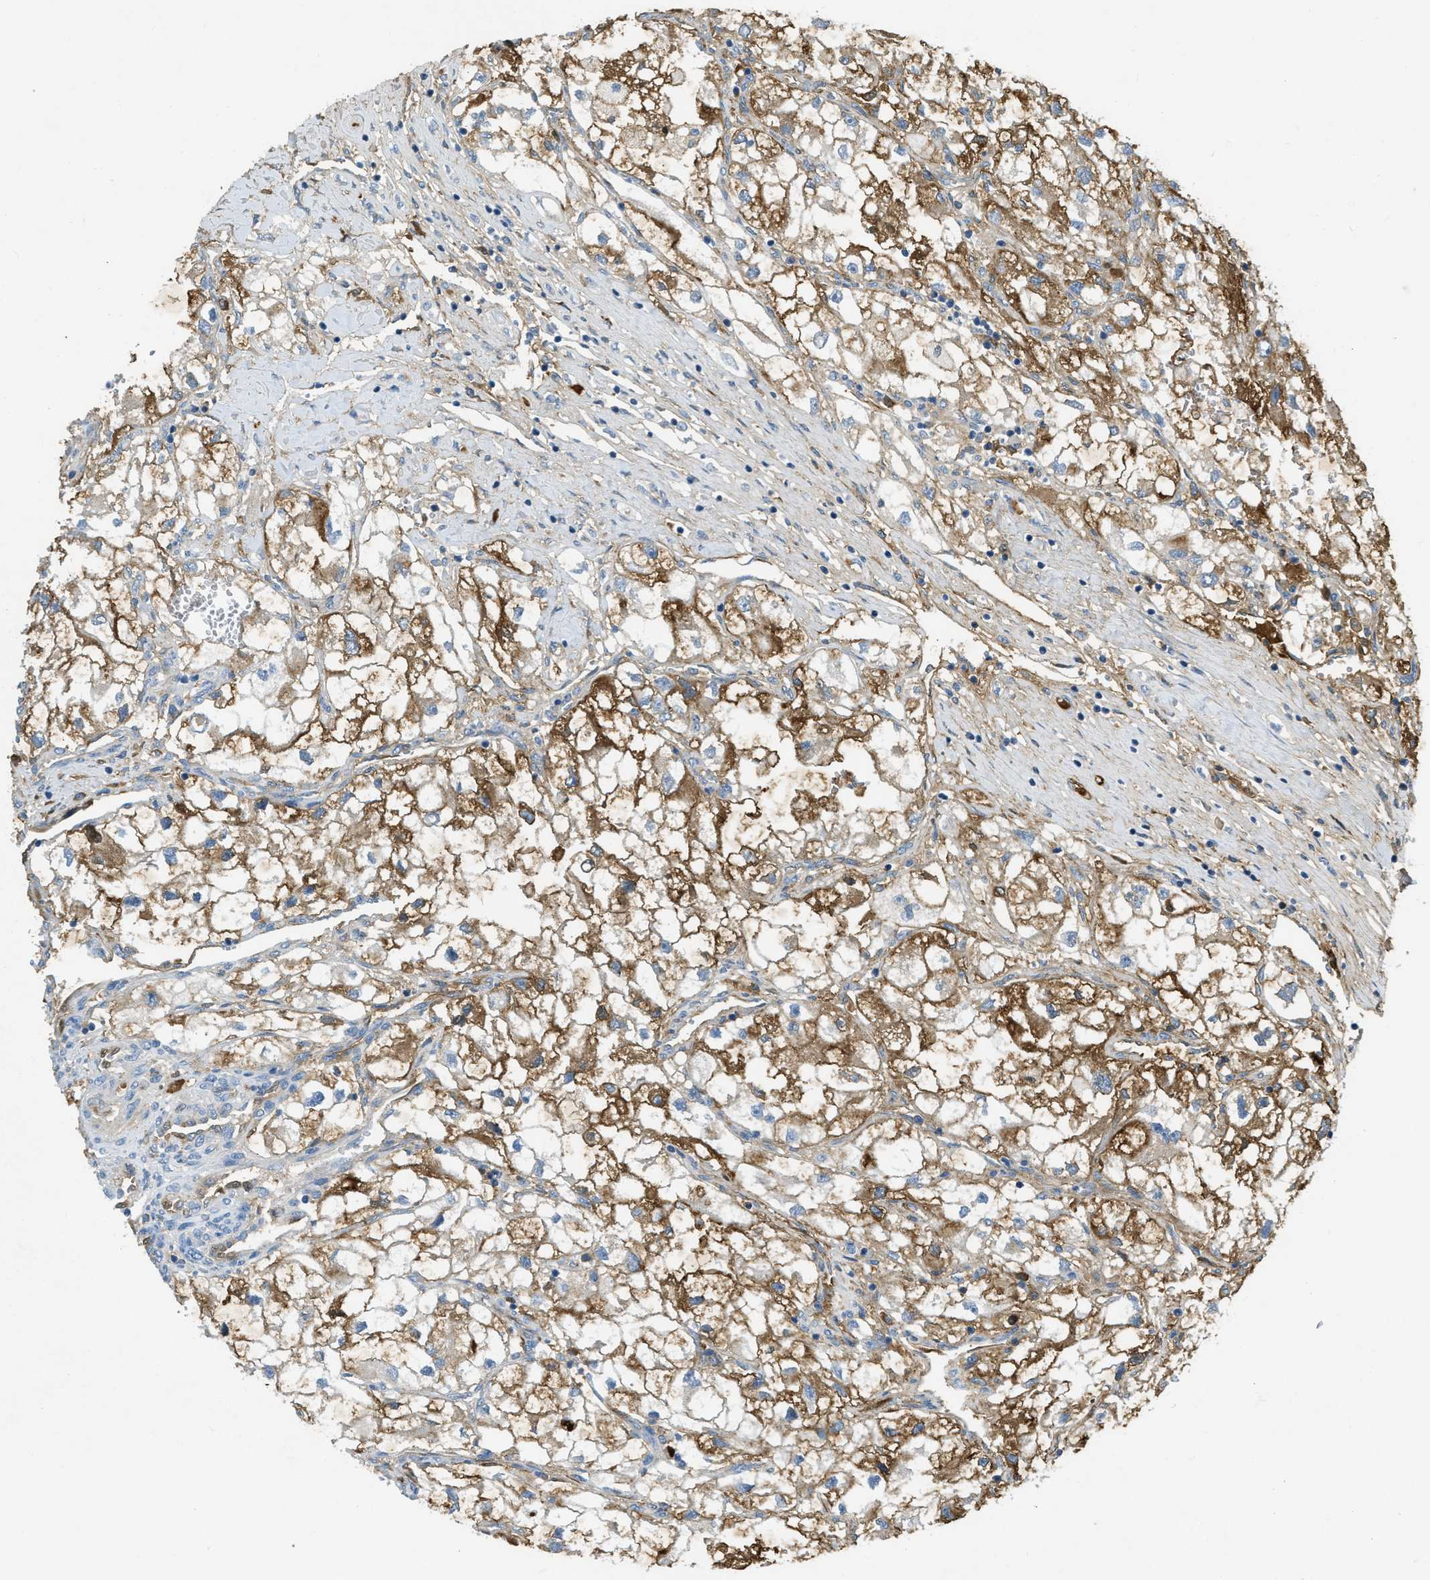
{"staining": {"intensity": "moderate", "quantity": ">75%", "location": "cytoplasmic/membranous"}, "tissue": "renal cancer", "cell_type": "Tumor cells", "image_type": "cancer", "snomed": [{"axis": "morphology", "description": "Adenocarcinoma, NOS"}, {"axis": "topography", "description": "Kidney"}], "caption": "Tumor cells display medium levels of moderate cytoplasmic/membranous staining in about >75% of cells in renal cancer (adenocarcinoma).", "gene": "PRTN3", "patient": {"sex": "female", "age": 70}}